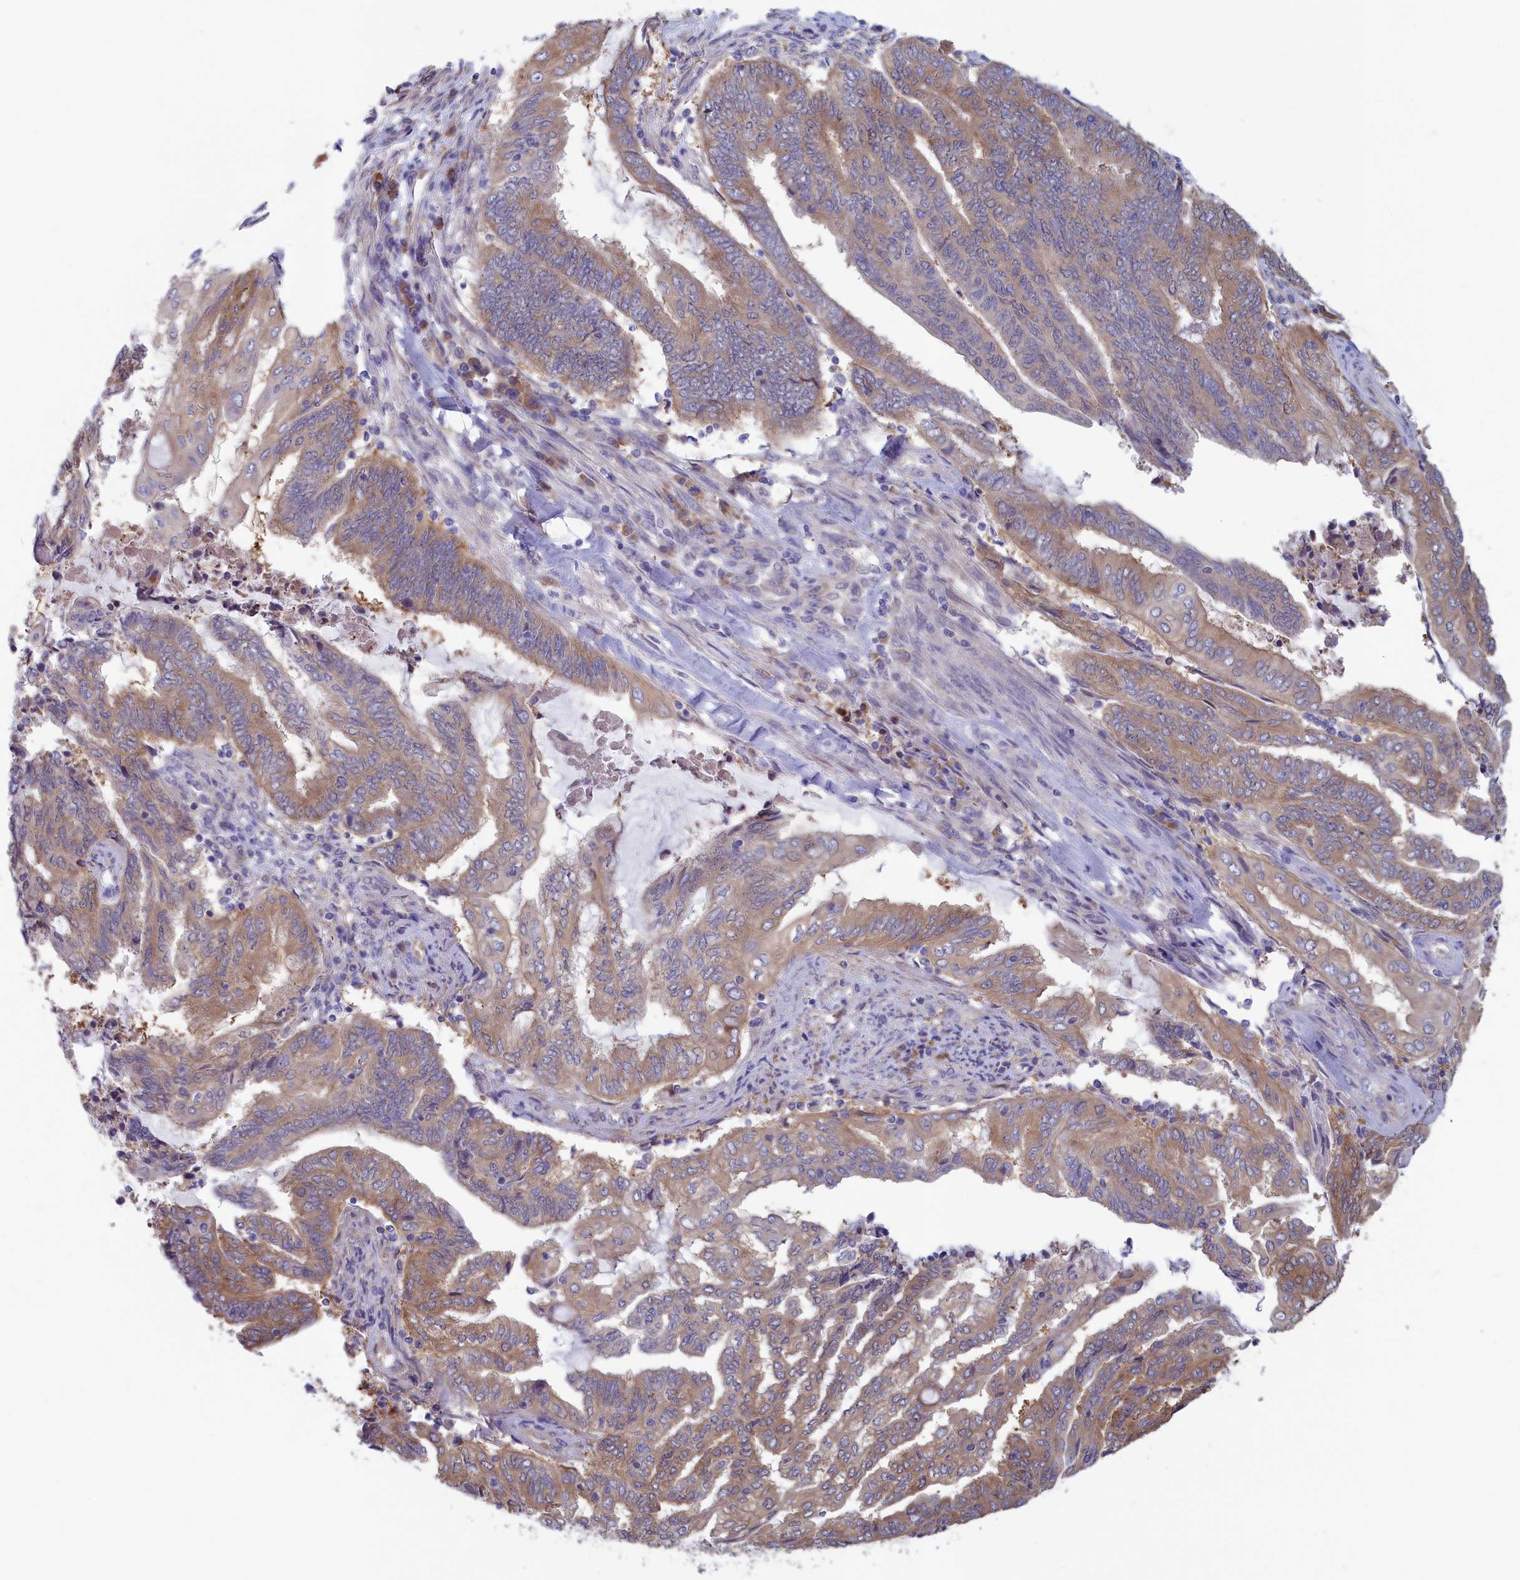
{"staining": {"intensity": "weak", "quantity": "25%-75%", "location": "cytoplasmic/membranous"}, "tissue": "endometrial cancer", "cell_type": "Tumor cells", "image_type": "cancer", "snomed": [{"axis": "morphology", "description": "Adenocarcinoma, NOS"}, {"axis": "topography", "description": "Uterus"}, {"axis": "topography", "description": "Endometrium"}], "caption": "Endometrial adenocarcinoma tissue reveals weak cytoplasmic/membranous staining in approximately 25%-75% of tumor cells, visualized by immunohistochemistry.", "gene": "SYNDIG1L", "patient": {"sex": "female", "age": 70}}